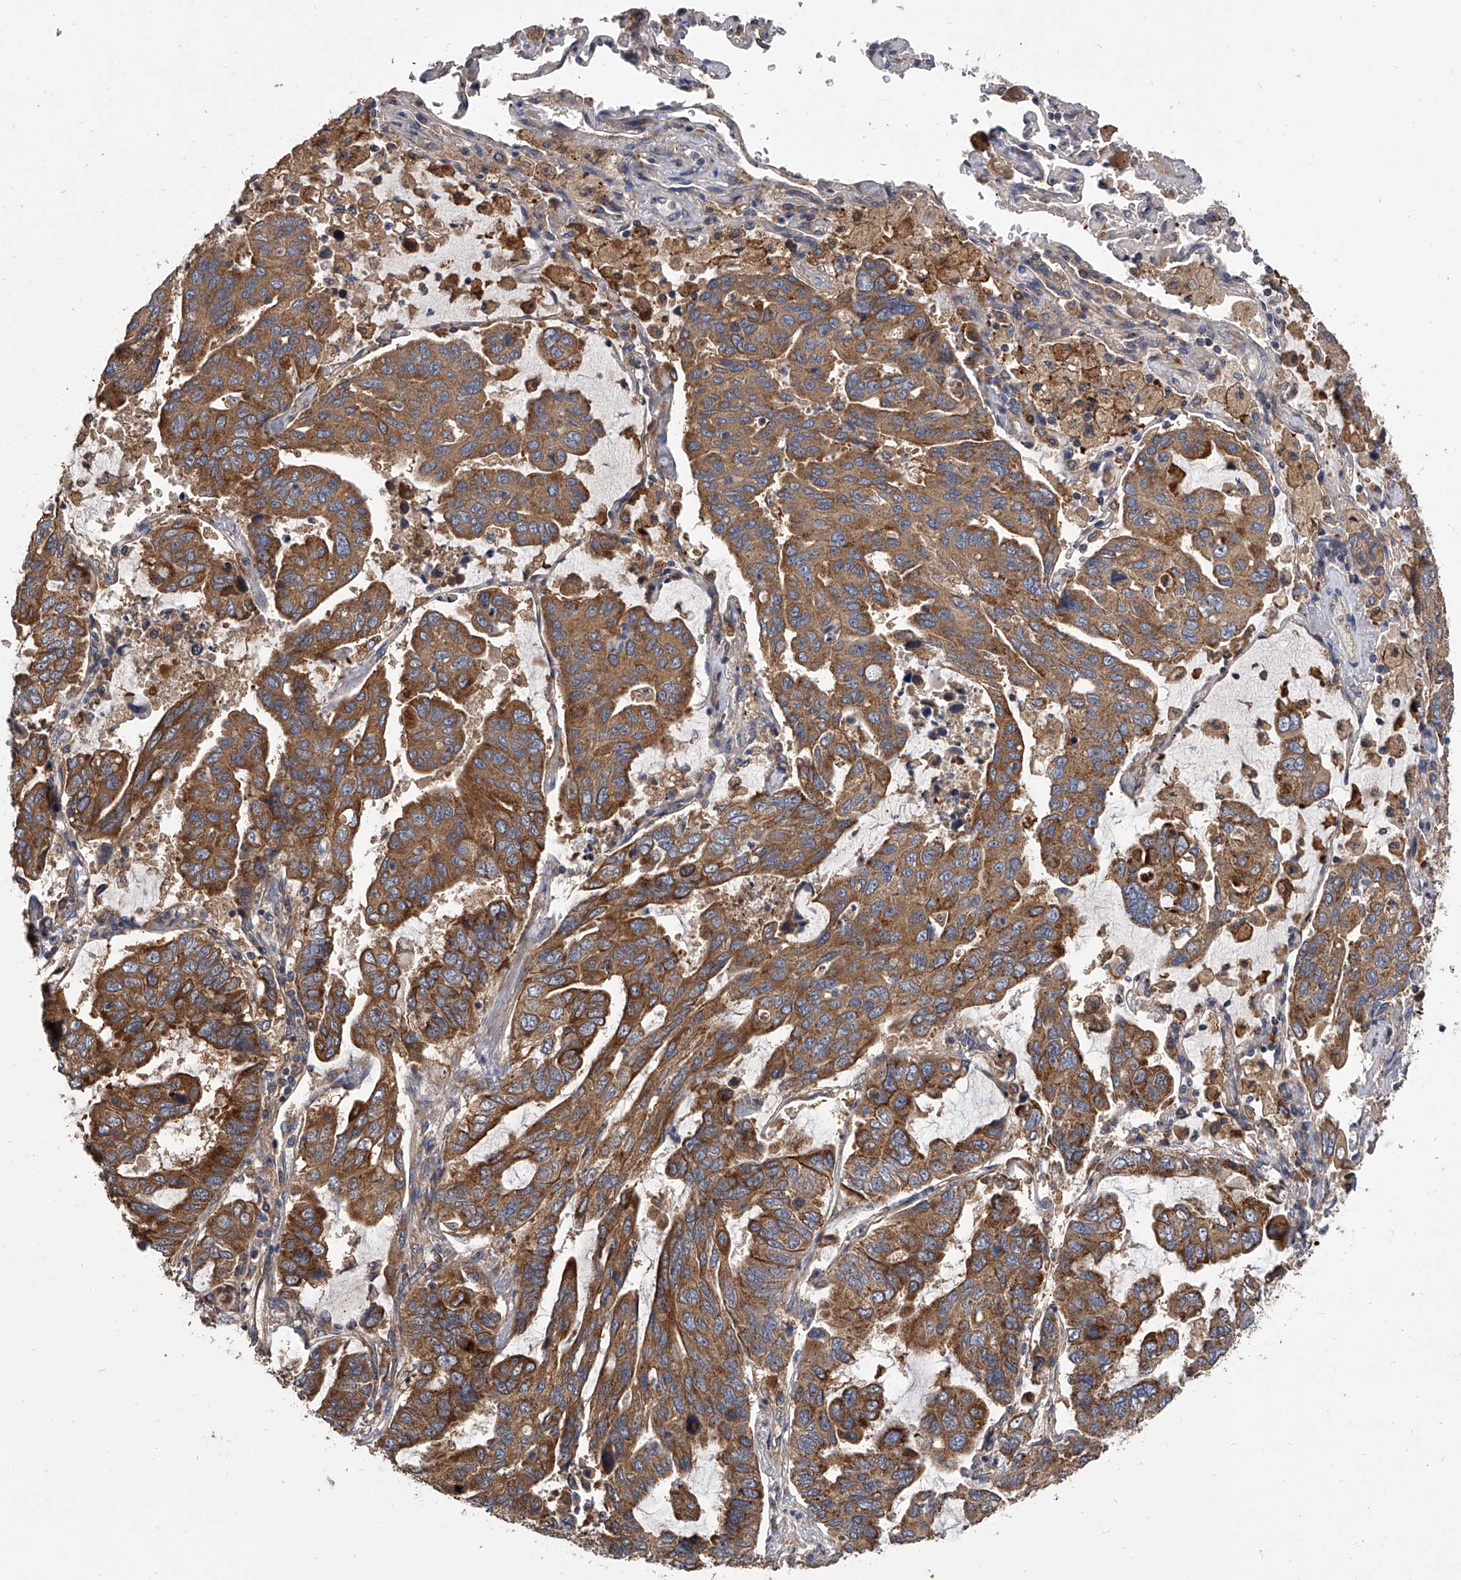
{"staining": {"intensity": "strong", "quantity": ">75%", "location": "cytoplasmic/membranous"}, "tissue": "lung cancer", "cell_type": "Tumor cells", "image_type": "cancer", "snomed": [{"axis": "morphology", "description": "Adenocarcinoma, NOS"}, {"axis": "topography", "description": "Lung"}], "caption": "This is an image of immunohistochemistry staining of adenocarcinoma (lung), which shows strong expression in the cytoplasmic/membranous of tumor cells.", "gene": "EXOC4", "patient": {"sex": "male", "age": 64}}